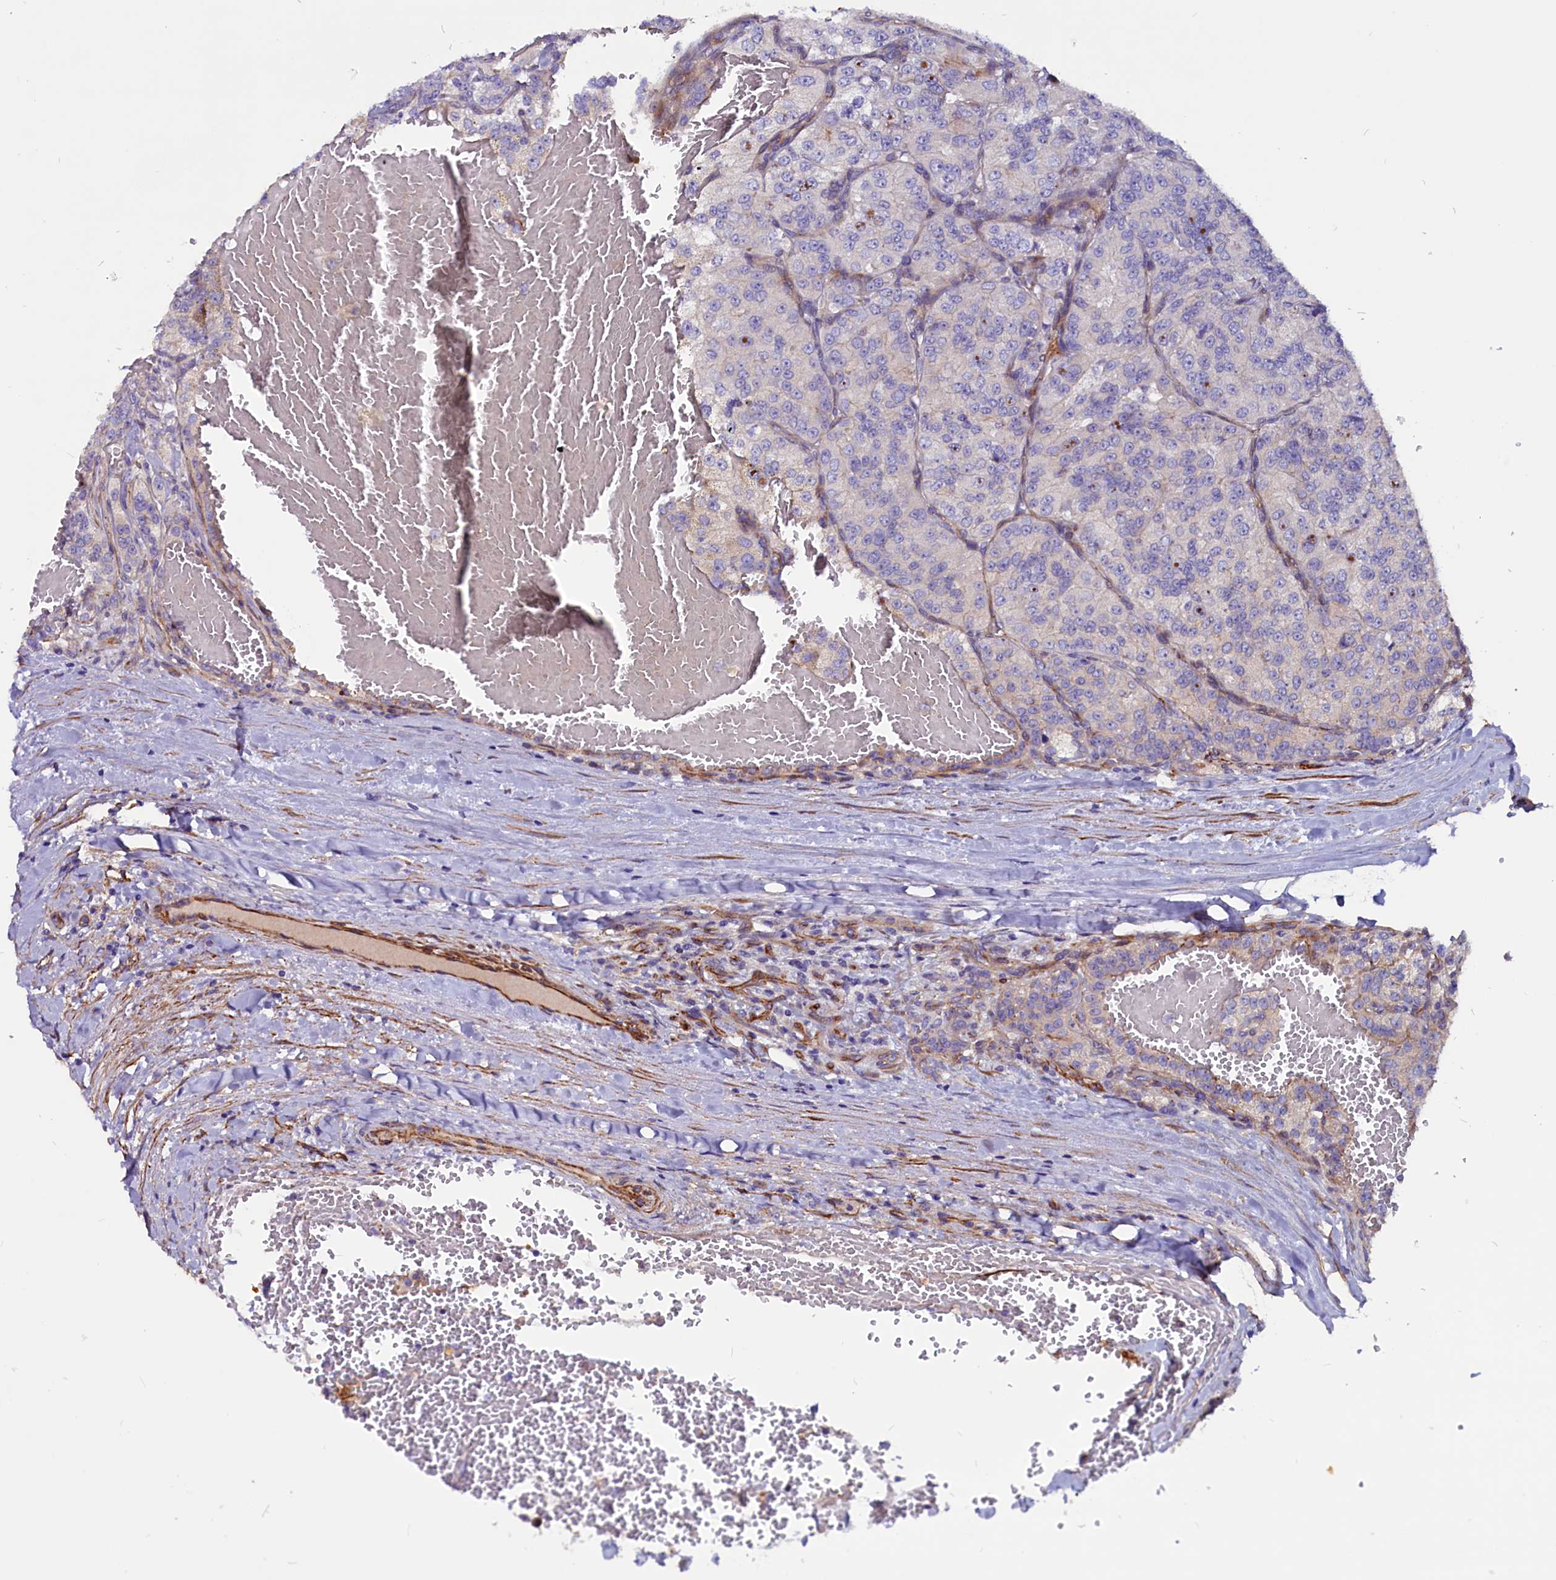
{"staining": {"intensity": "negative", "quantity": "none", "location": "none"}, "tissue": "renal cancer", "cell_type": "Tumor cells", "image_type": "cancer", "snomed": [{"axis": "morphology", "description": "Adenocarcinoma, NOS"}, {"axis": "topography", "description": "Kidney"}], "caption": "Tumor cells are negative for brown protein staining in renal cancer (adenocarcinoma). (Stains: DAB IHC with hematoxylin counter stain, Microscopy: brightfield microscopy at high magnification).", "gene": "ZNF749", "patient": {"sex": "female", "age": 63}}